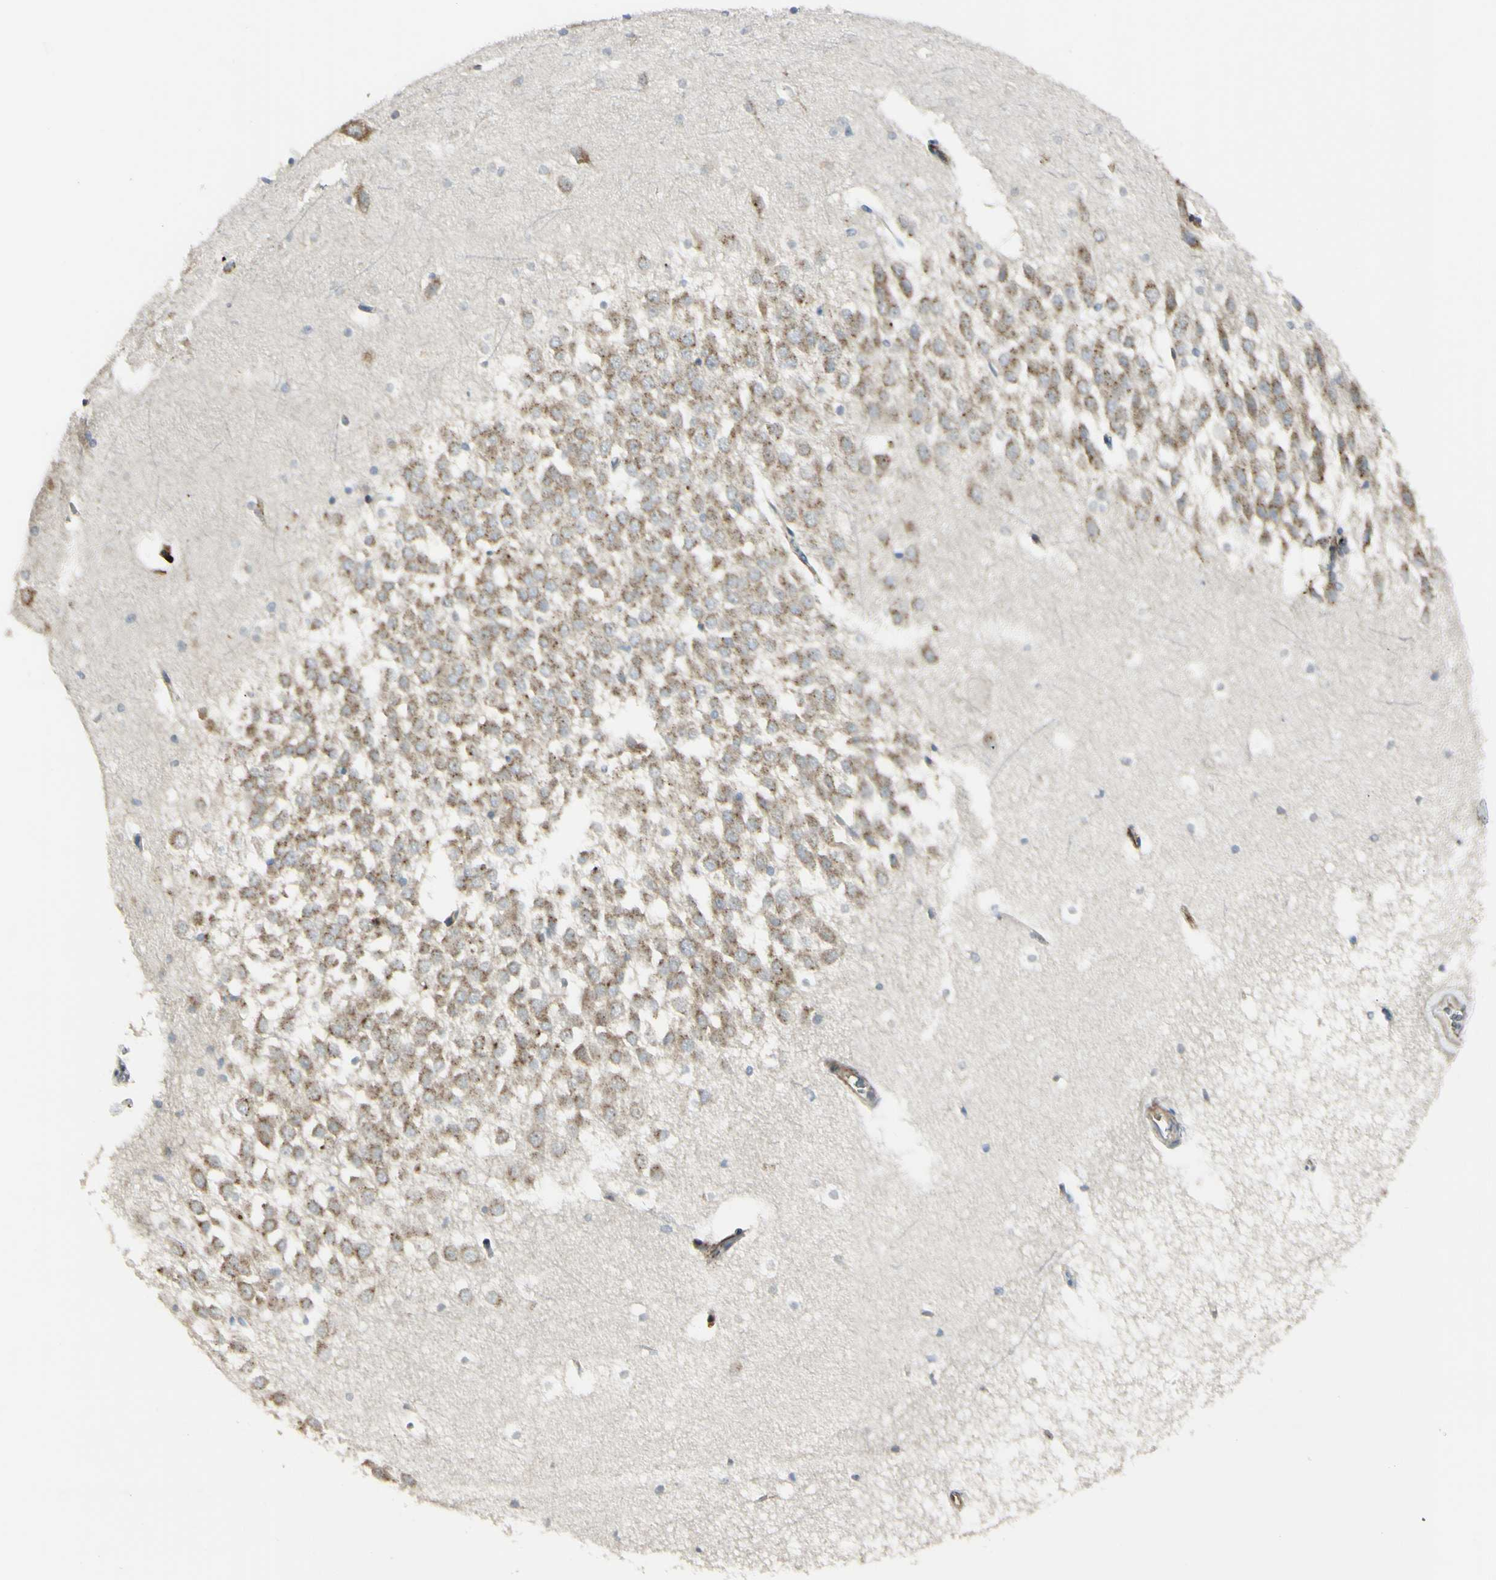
{"staining": {"intensity": "weak", "quantity": "<25%", "location": "cytoplasmic/membranous"}, "tissue": "hippocampus", "cell_type": "Glial cells", "image_type": "normal", "snomed": [{"axis": "morphology", "description": "Normal tissue, NOS"}, {"axis": "topography", "description": "Hippocampus"}], "caption": "Glial cells are negative for protein expression in normal human hippocampus.", "gene": "NDFIP1", "patient": {"sex": "male", "age": 45}}